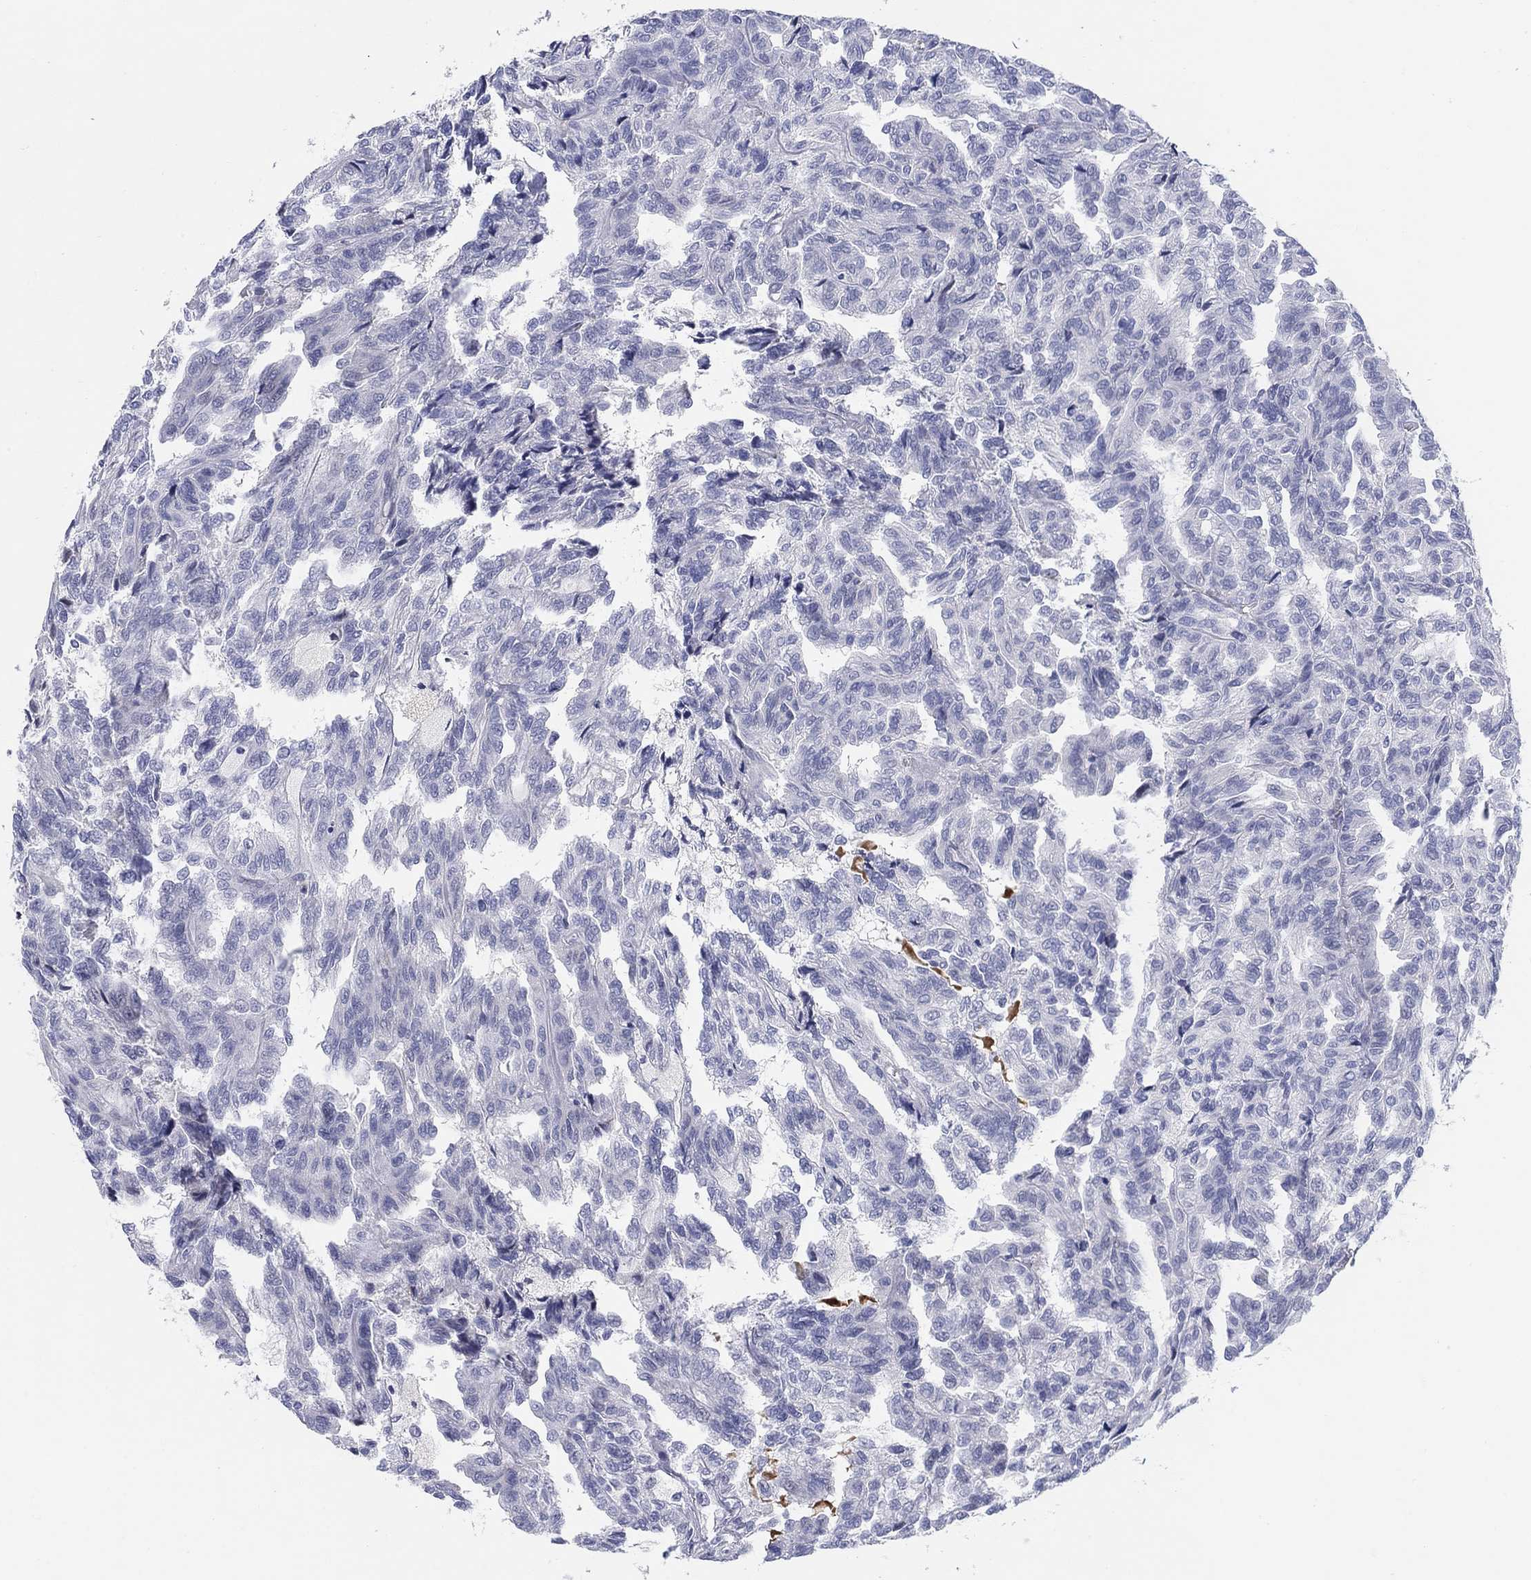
{"staining": {"intensity": "negative", "quantity": "none", "location": "none"}, "tissue": "renal cancer", "cell_type": "Tumor cells", "image_type": "cancer", "snomed": [{"axis": "morphology", "description": "Adenocarcinoma, NOS"}, {"axis": "topography", "description": "Kidney"}], "caption": "This is a histopathology image of IHC staining of renal cancer (adenocarcinoma), which shows no positivity in tumor cells. (Stains: DAB IHC with hematoxylin counter stain, Microscopy: brightfield microscopy at high magnification).", "gene": "HEATR4", "patient": {"sex": "male", "age": 79}}